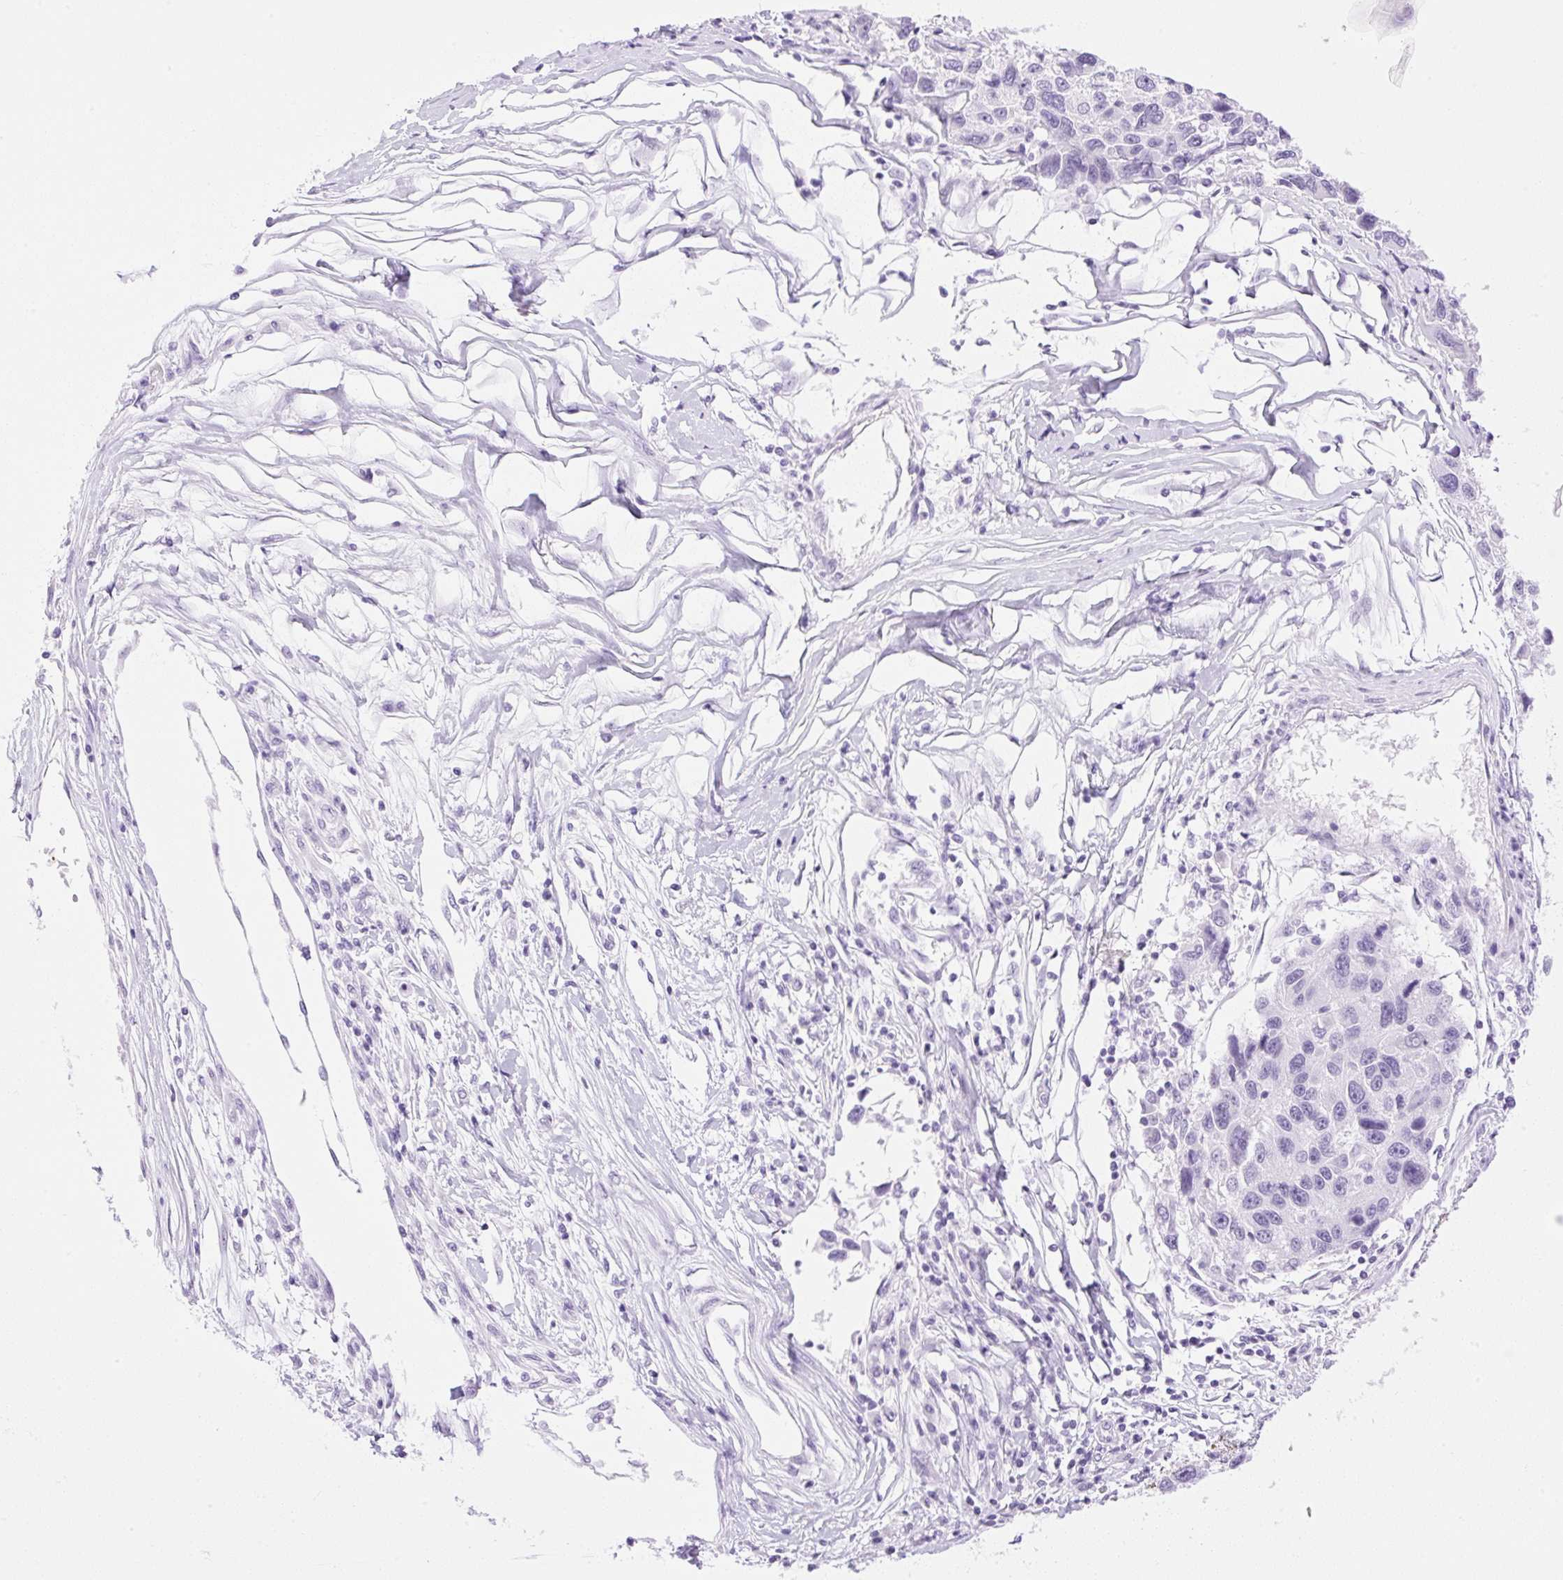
{"staining": {"intensity": "negative", "quantity": "none", "location": "none"}, "tissue": "melanoma", "cell_type": "Tumor cells", "image_type": "cancer", "snomed": [{"axis": "morphology", "description": "Malignant melanoma, NOS"}, {"axis": "topography", "description": "Skin"}], "caption": "Melanoma stained for a protein using IHC demonstrates no staining tumor cells.", "gene": "SPRR4", "patient": {"sex": "male", "age": 53}}